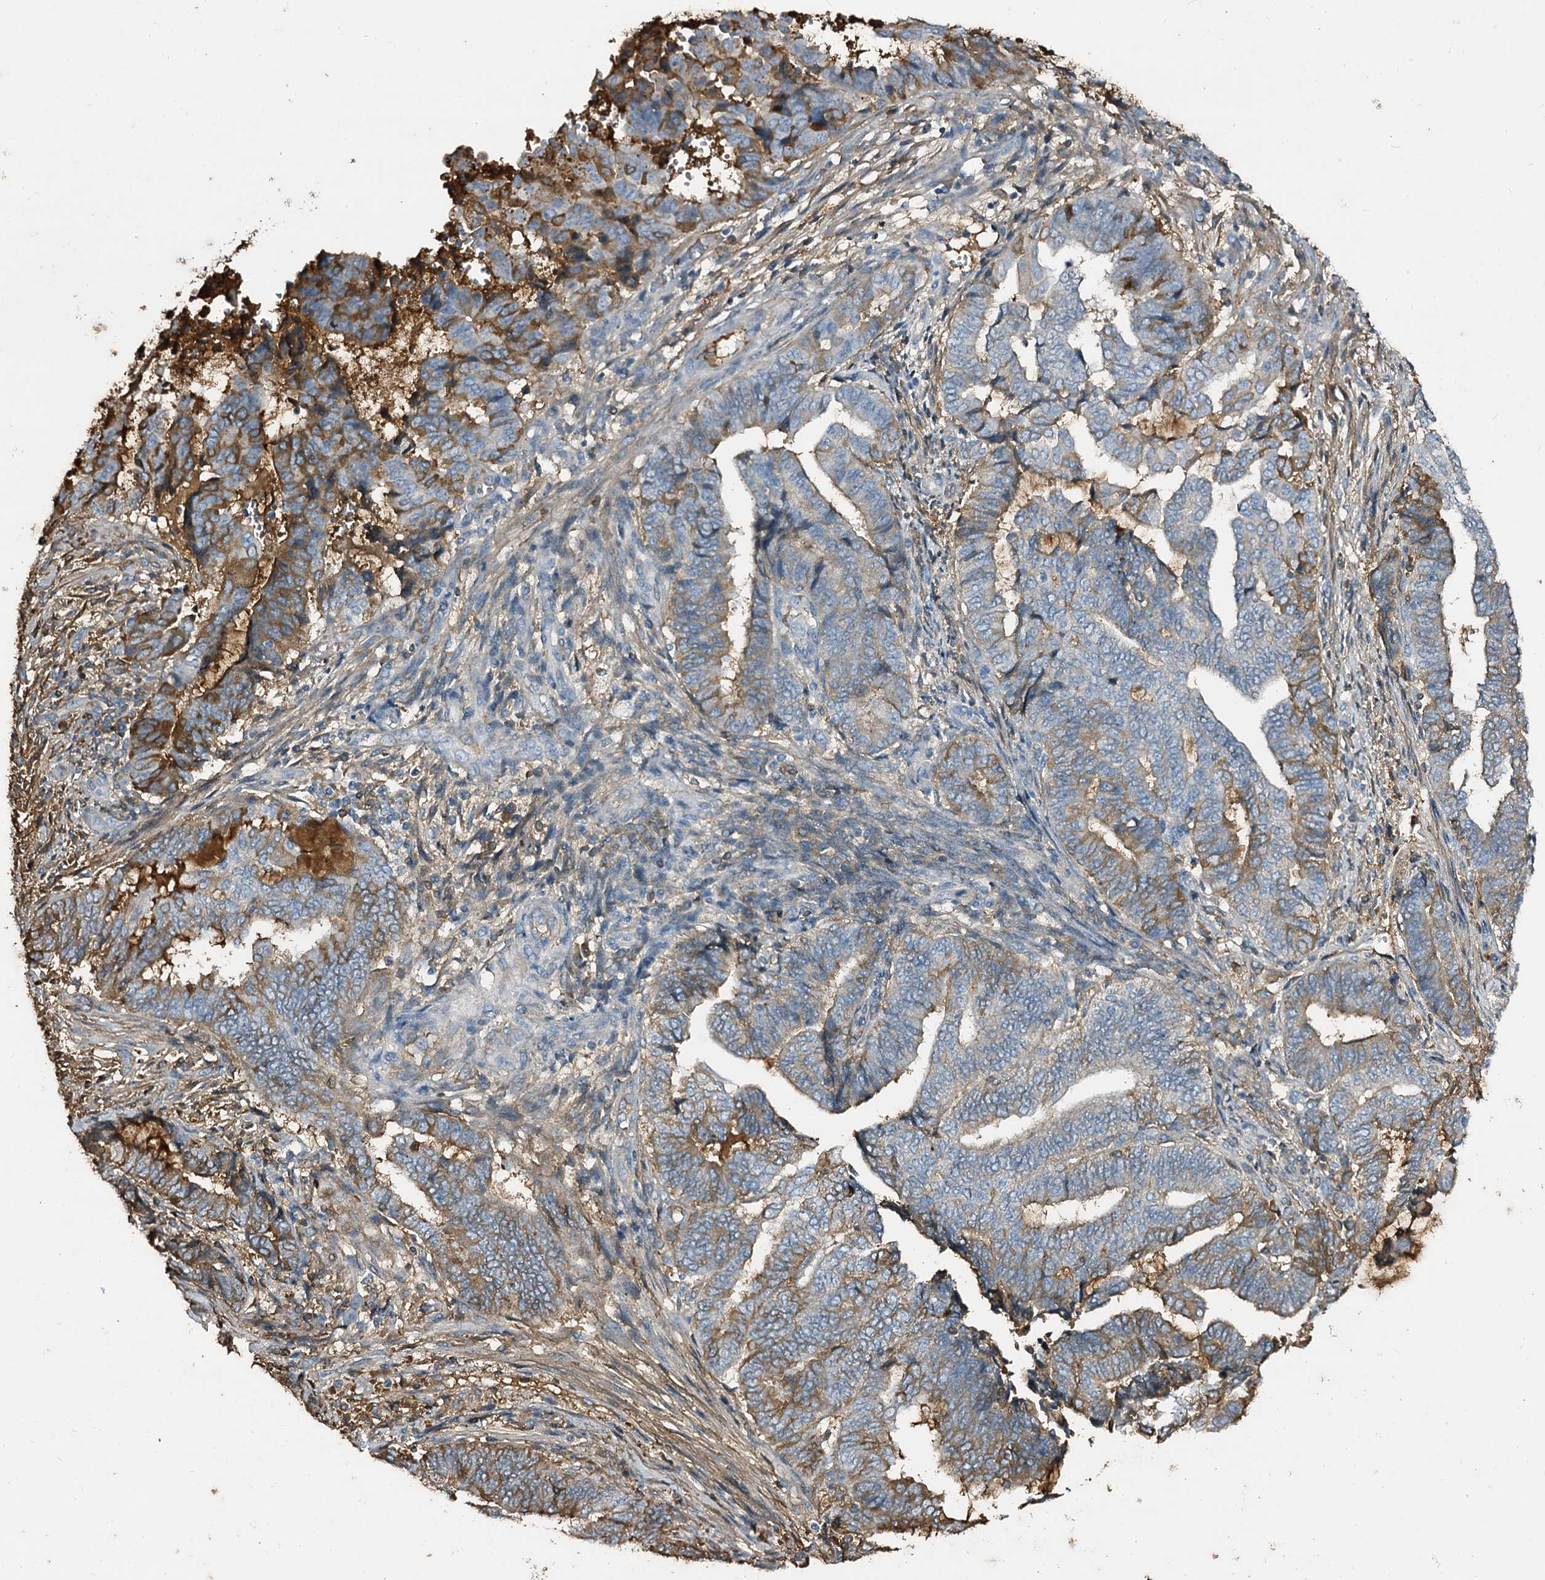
{"staining": {"intensity": "moderate", "quantity": ">75%", "location": "cytoplasmic/membranous"}, "tissue": "endometrial cancer", "cell_type": "Tumor cells", "image_type": "cancer", "snomed": [{"axis": "morphology", "description": "Adenocarcinoma, NOS"}, {"axis": "topography", "description": "Uterus"}, {"axis": "topography", "description": "Endometrium"}], "caption": "Immunohistochemical staining of adenocarcinoma (endometrial) shows medium levels of moderate cytoplasmic/membranous protein staining in approximately >75% of tumor cells.", "gene": "EDN1", "patient": {"sex": "female", "age": 70}}